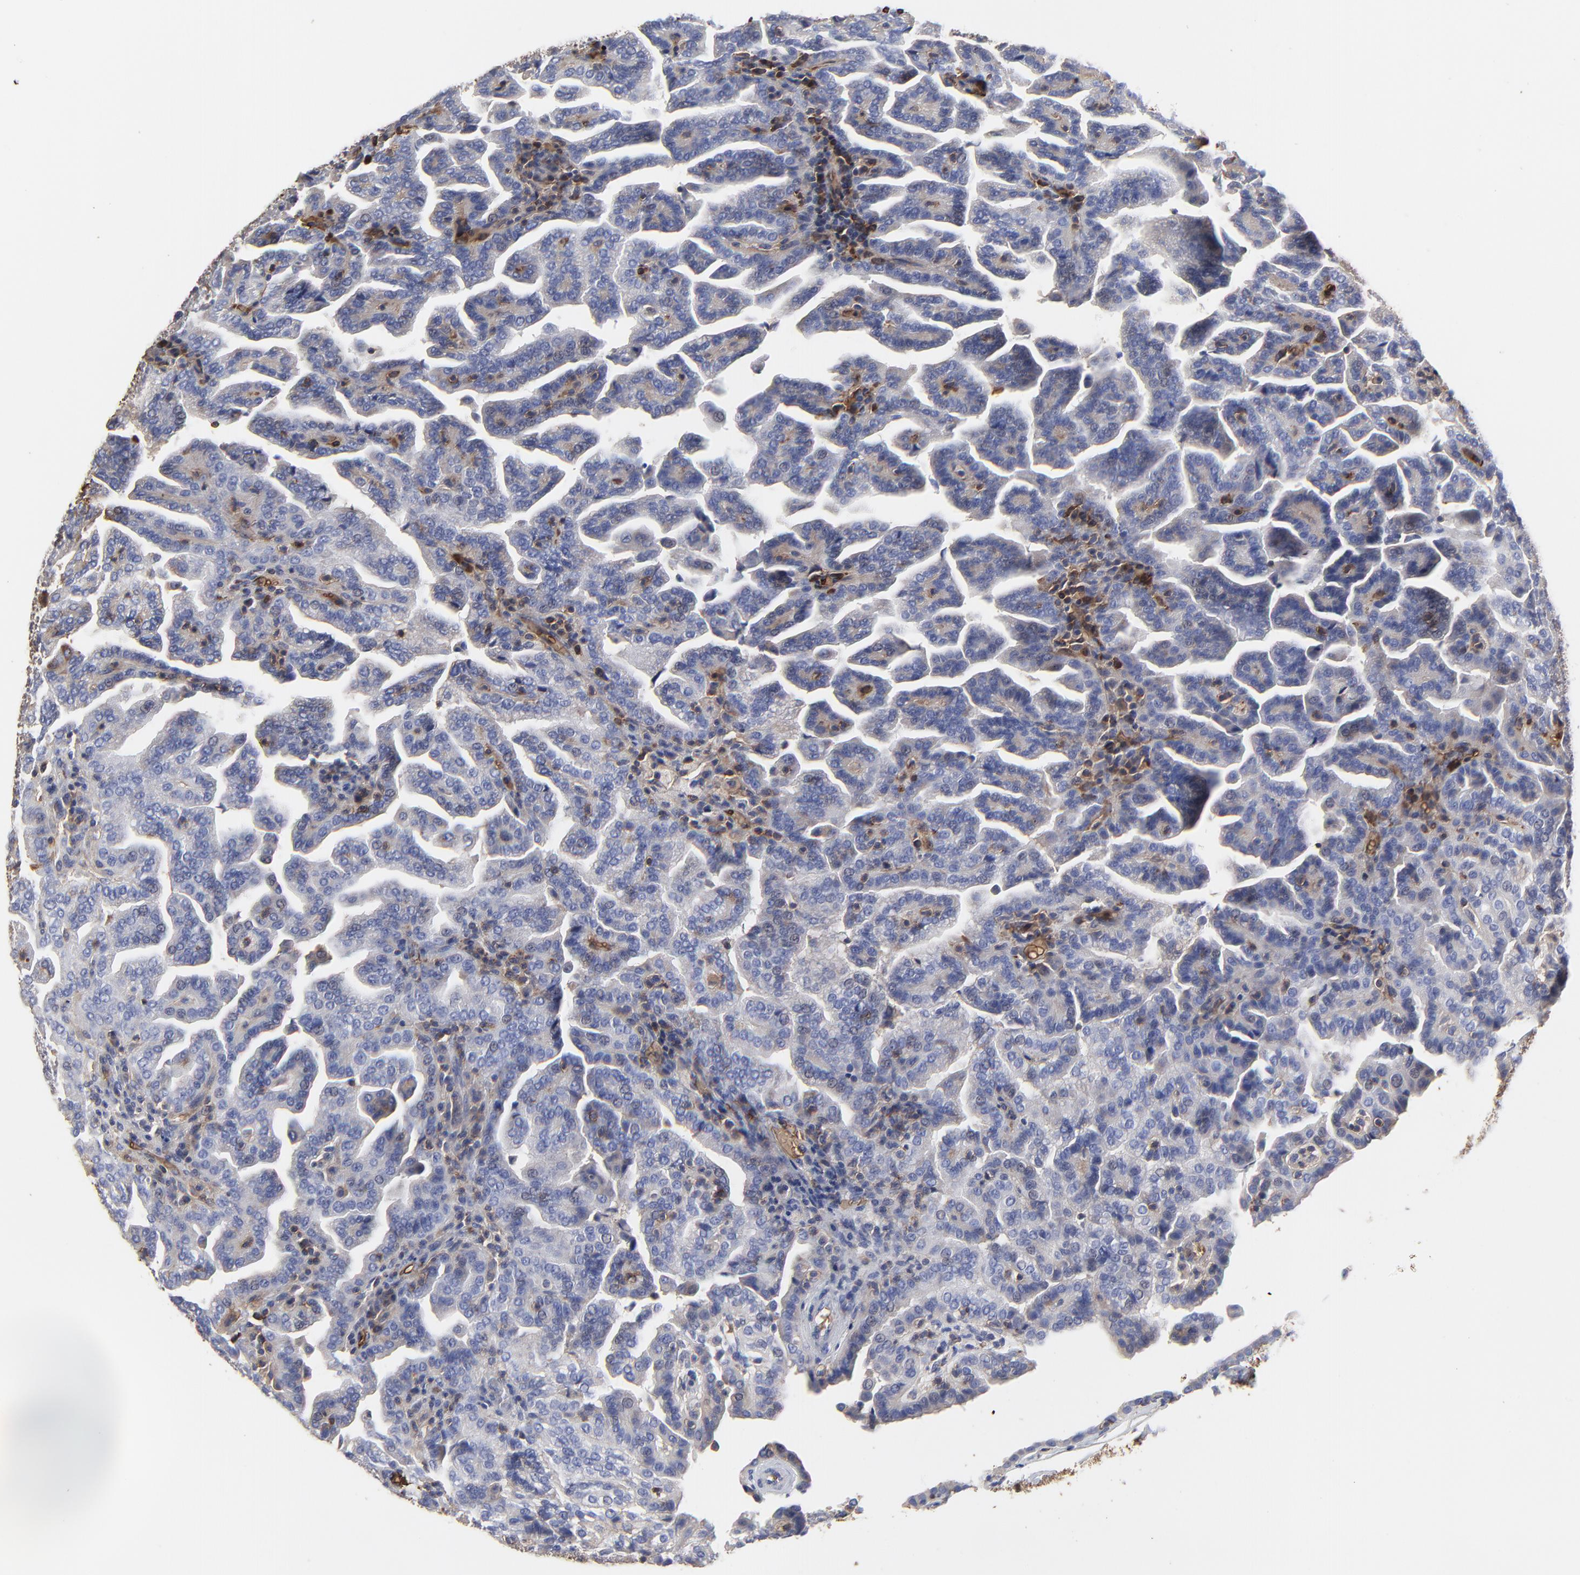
{"staining": {"intensity": "negative", "quantity": "none", "location": "none"}, "tissue": "renal cancer", "cell_type": "Tumor cells", "image_type": "cancer", "snomed": [{"axis": "morphology", "description": "Adenocarcinoma, NOS"}, {"axis": "topography", "description": "Kidney"}], "caption": "DAB (3,3'-diaminobenzidine) immunohistochemical staining of human renal cancer (adenocarcinoma) demonstrates no significant expression in tumor cells. Brightfield microscopy of IHC stained with DAB (3,3'-diaminobenzidine) (brown) and hematoxylin (blue), captured at high magnification.", "gene": "PAG1", "patient": {"sex": "male", "age": 61}}